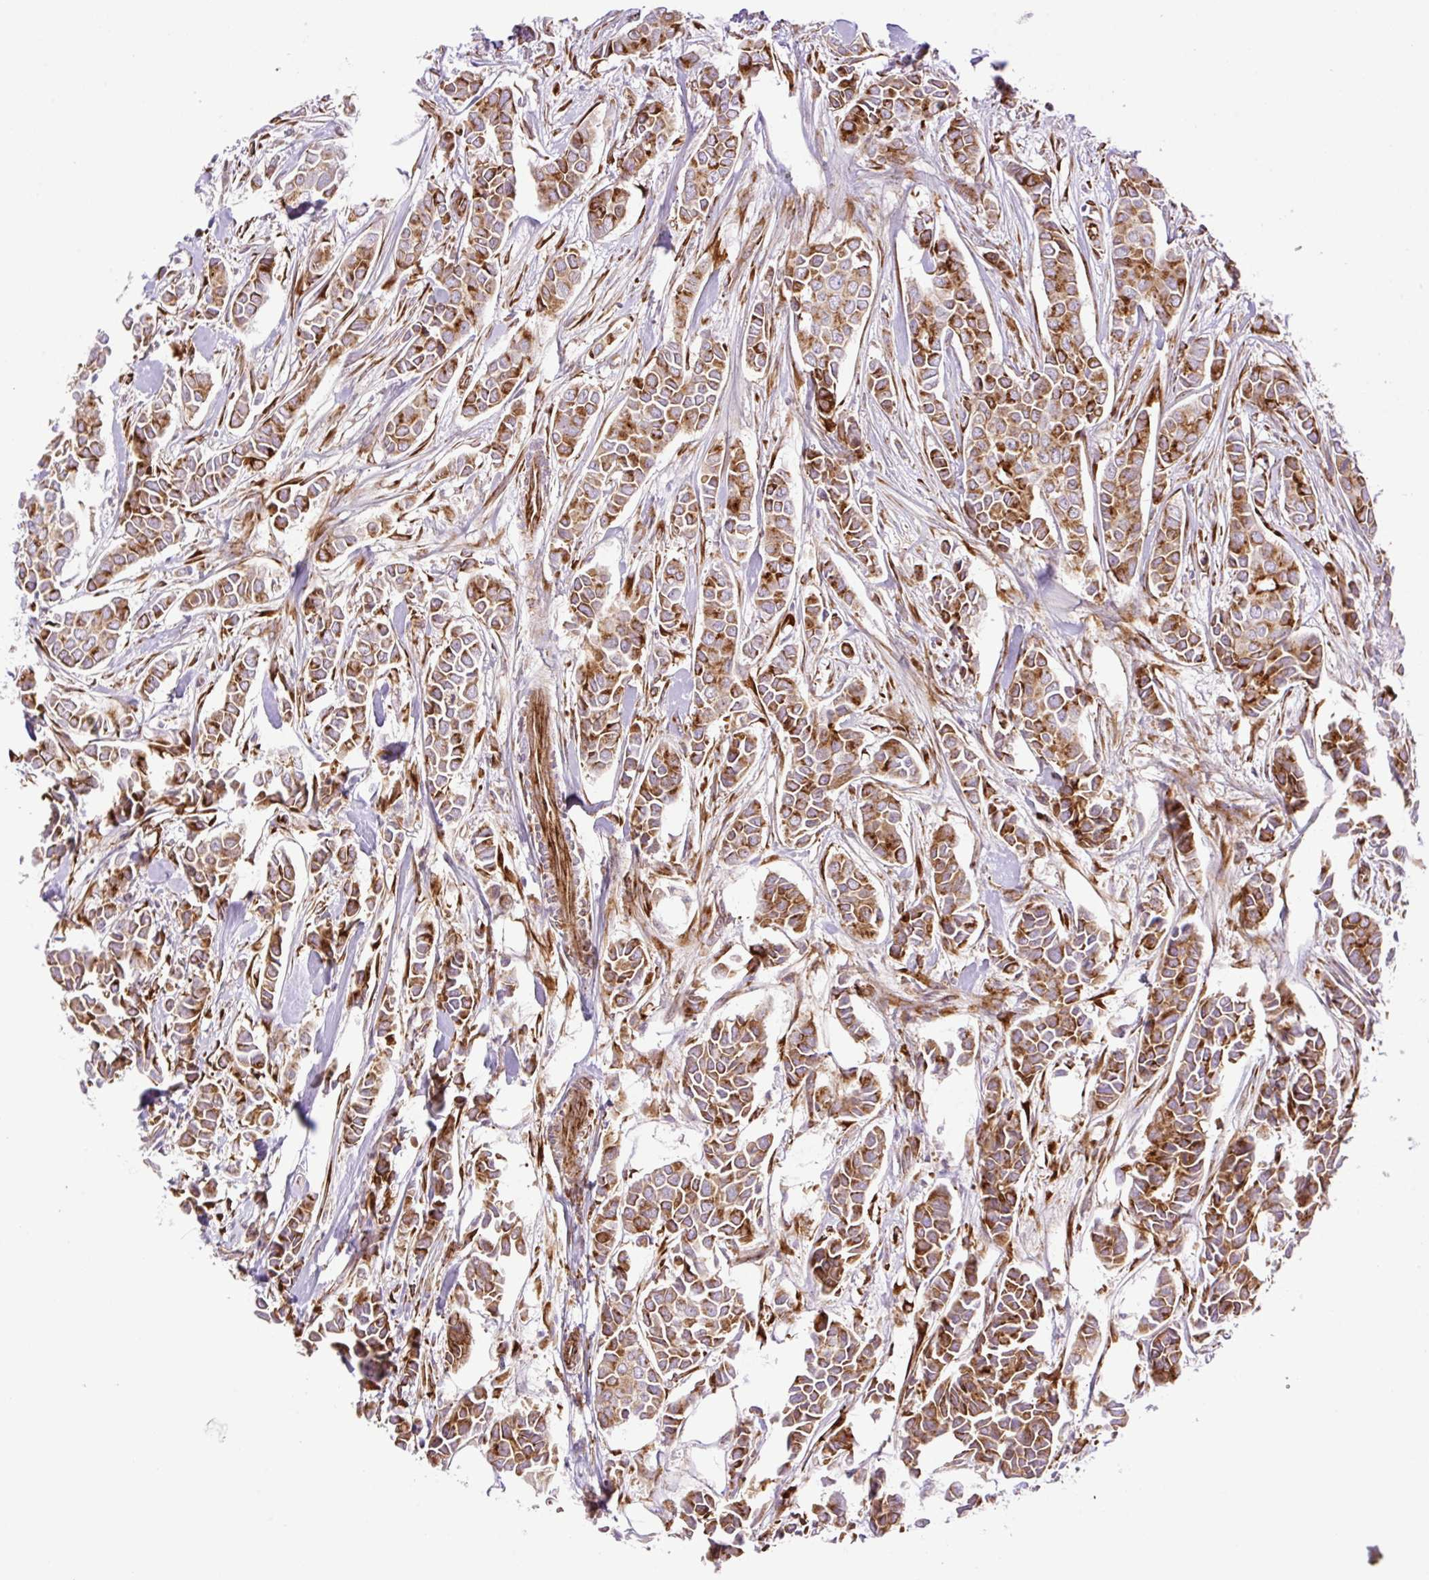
{"staining": {"intensity": "moderate", "quantity": ">75%", "location": "cytoplasmic/membranous"}, "tissue": "breast cancer", "cell_type": "Tumor cells", "image_type": "cancer", "snomed": [{"axis": "morphology", "description": "Duct carcinoma"}, {"axis": "topography", "description": "Breast"}], "caption": "Tumor cells exhibit medium levels of moderate cytoplasmic/membranous expression in about >75% of cells in human breast infiltrating ductal carcinoma.", "gene": "RAB30", "patient": {"sex": "female", "age": 84}}